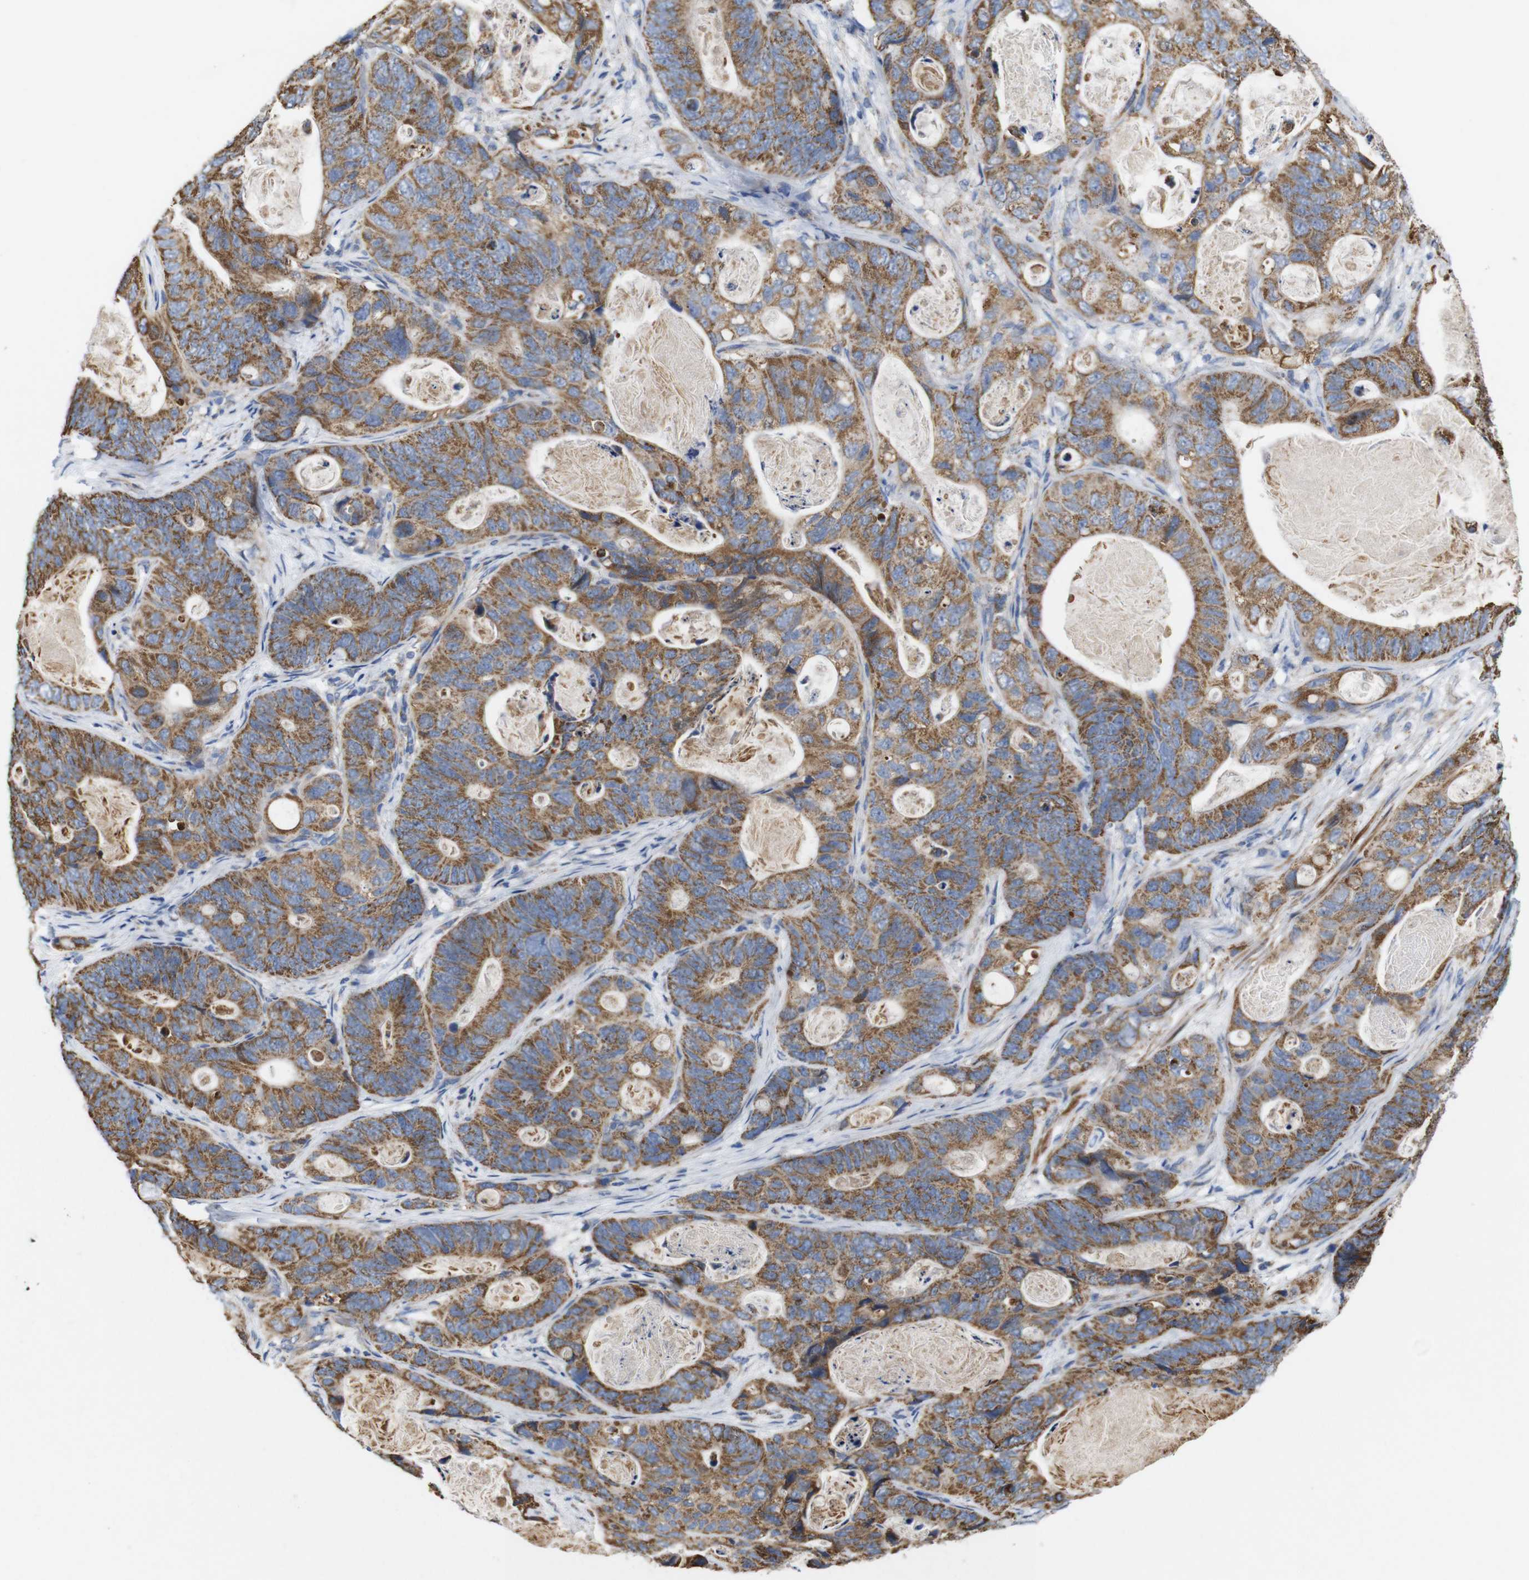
{"staining": {"intensity": "moderate", "quantity": ">75%", "location": "cytoplasmic/membranous"}, "tissue": "stomach cancer", "cell_type": "Tumor cells", "image_type": "cancer", "snomed": [{"axis": "morphology", "description": "Adenocarcinoma, NOS"}, {"axis": "topography", "description": "Stomach"}], "caption": "Protein analysis of stomach adenocarcinoma tissue shows moderate cytoplasmic/membranous staining in approximately >75% of tumor cells. The staining was performed using DAB (3,3'-diaminobenzidine), with brown indicating positive protein expression. Nuclei are stained blue with hematoxylin.", "gene": "FAM171B", "patient": {"sex": "female", "age": 89}}